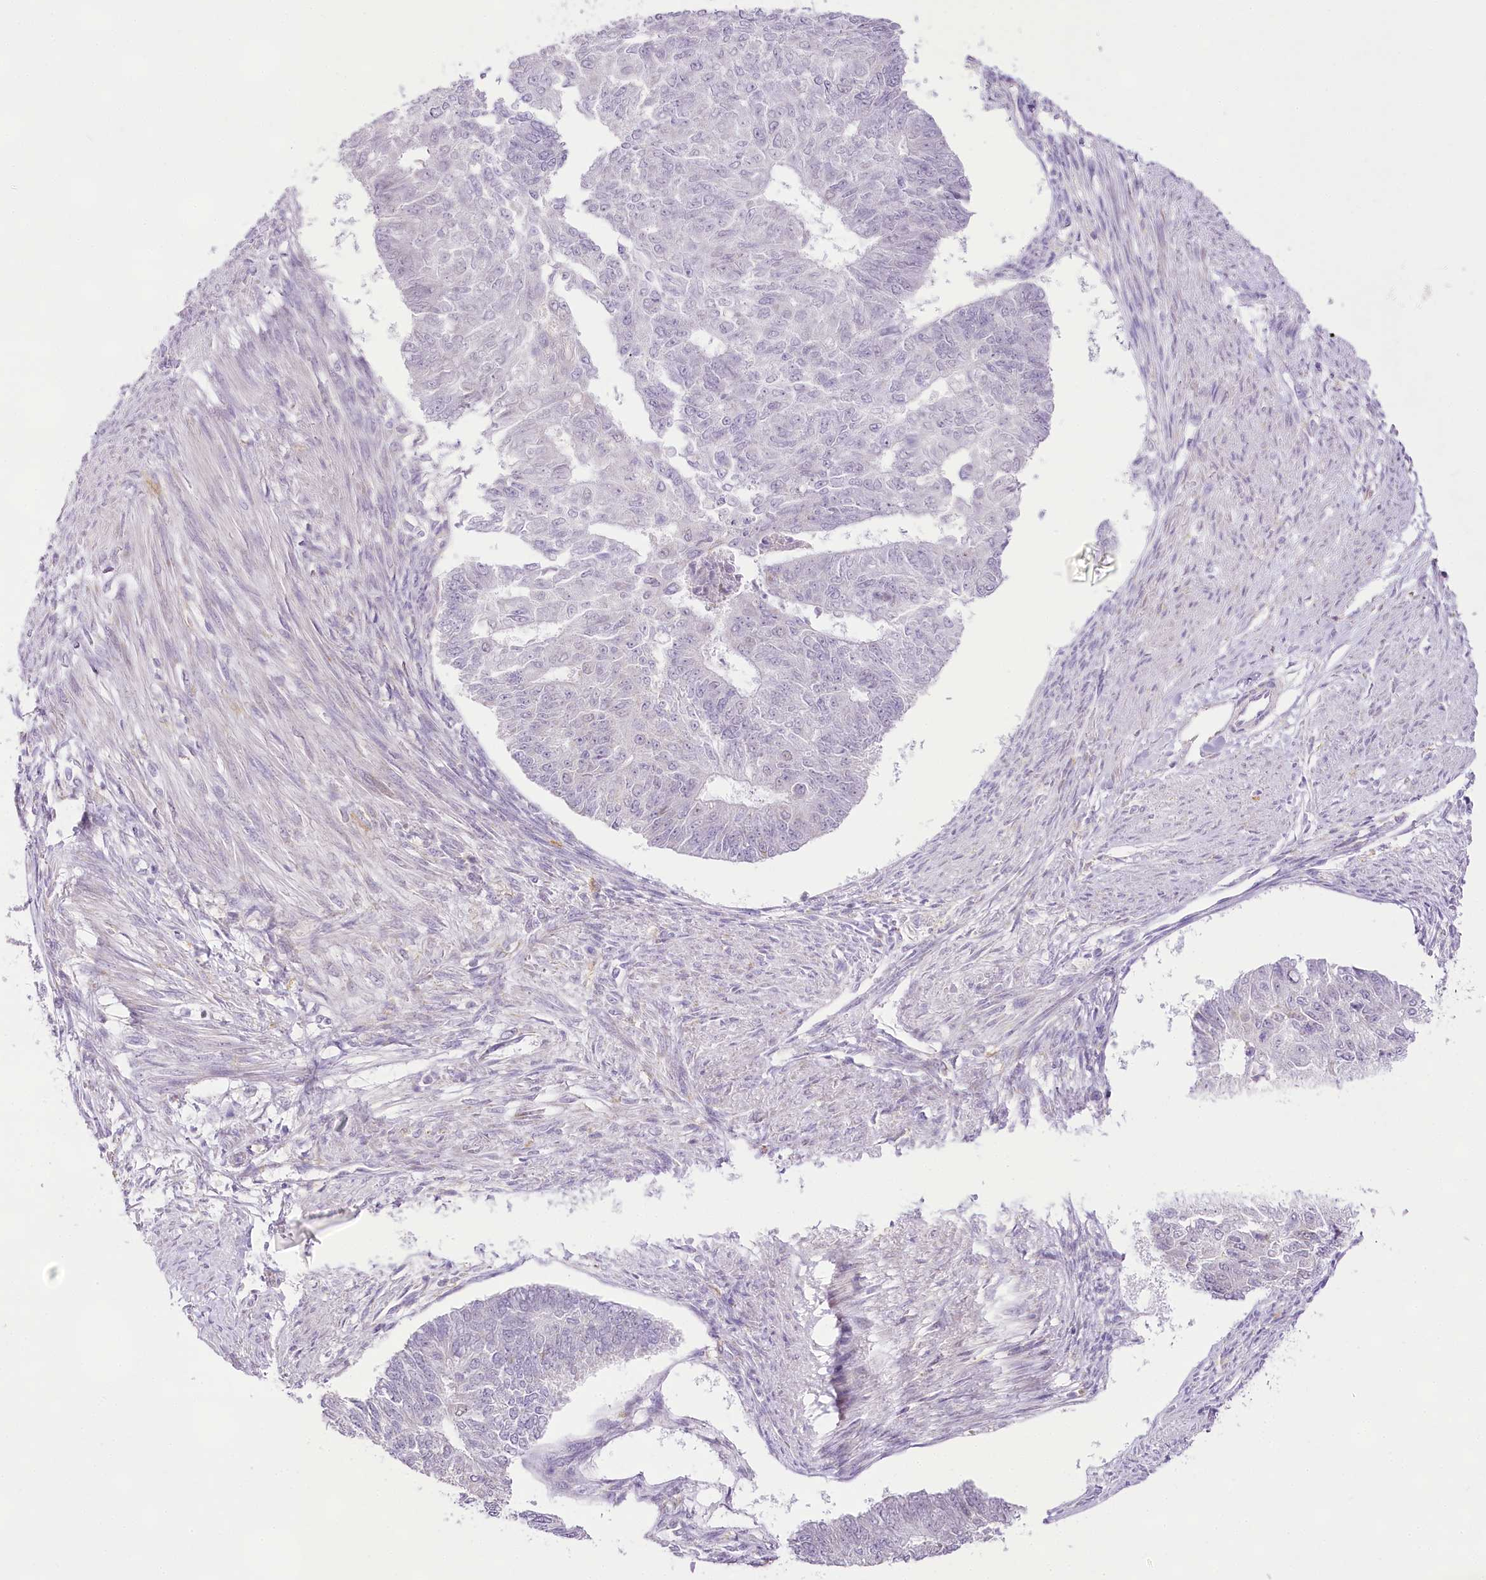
{"staining": {"intensity": "negative", "quantity": "none", "location": "none"}, "tissue": "endometrial cancer", "cell_type": "Tumor cells", "image_type": "cancer", "snomed": [{"axis": "morphology", "description": "Adenocarcinoma, NOS"}, {"axis": "topography", "description": "Endometrium"}], "caption": "This is a micrograph of immunohistochemistry staining of endometrial cancer, which shows no positivity in tumor cells.", "gene": "CCDC30", "patient": {"sex": "female", "age": 32}}